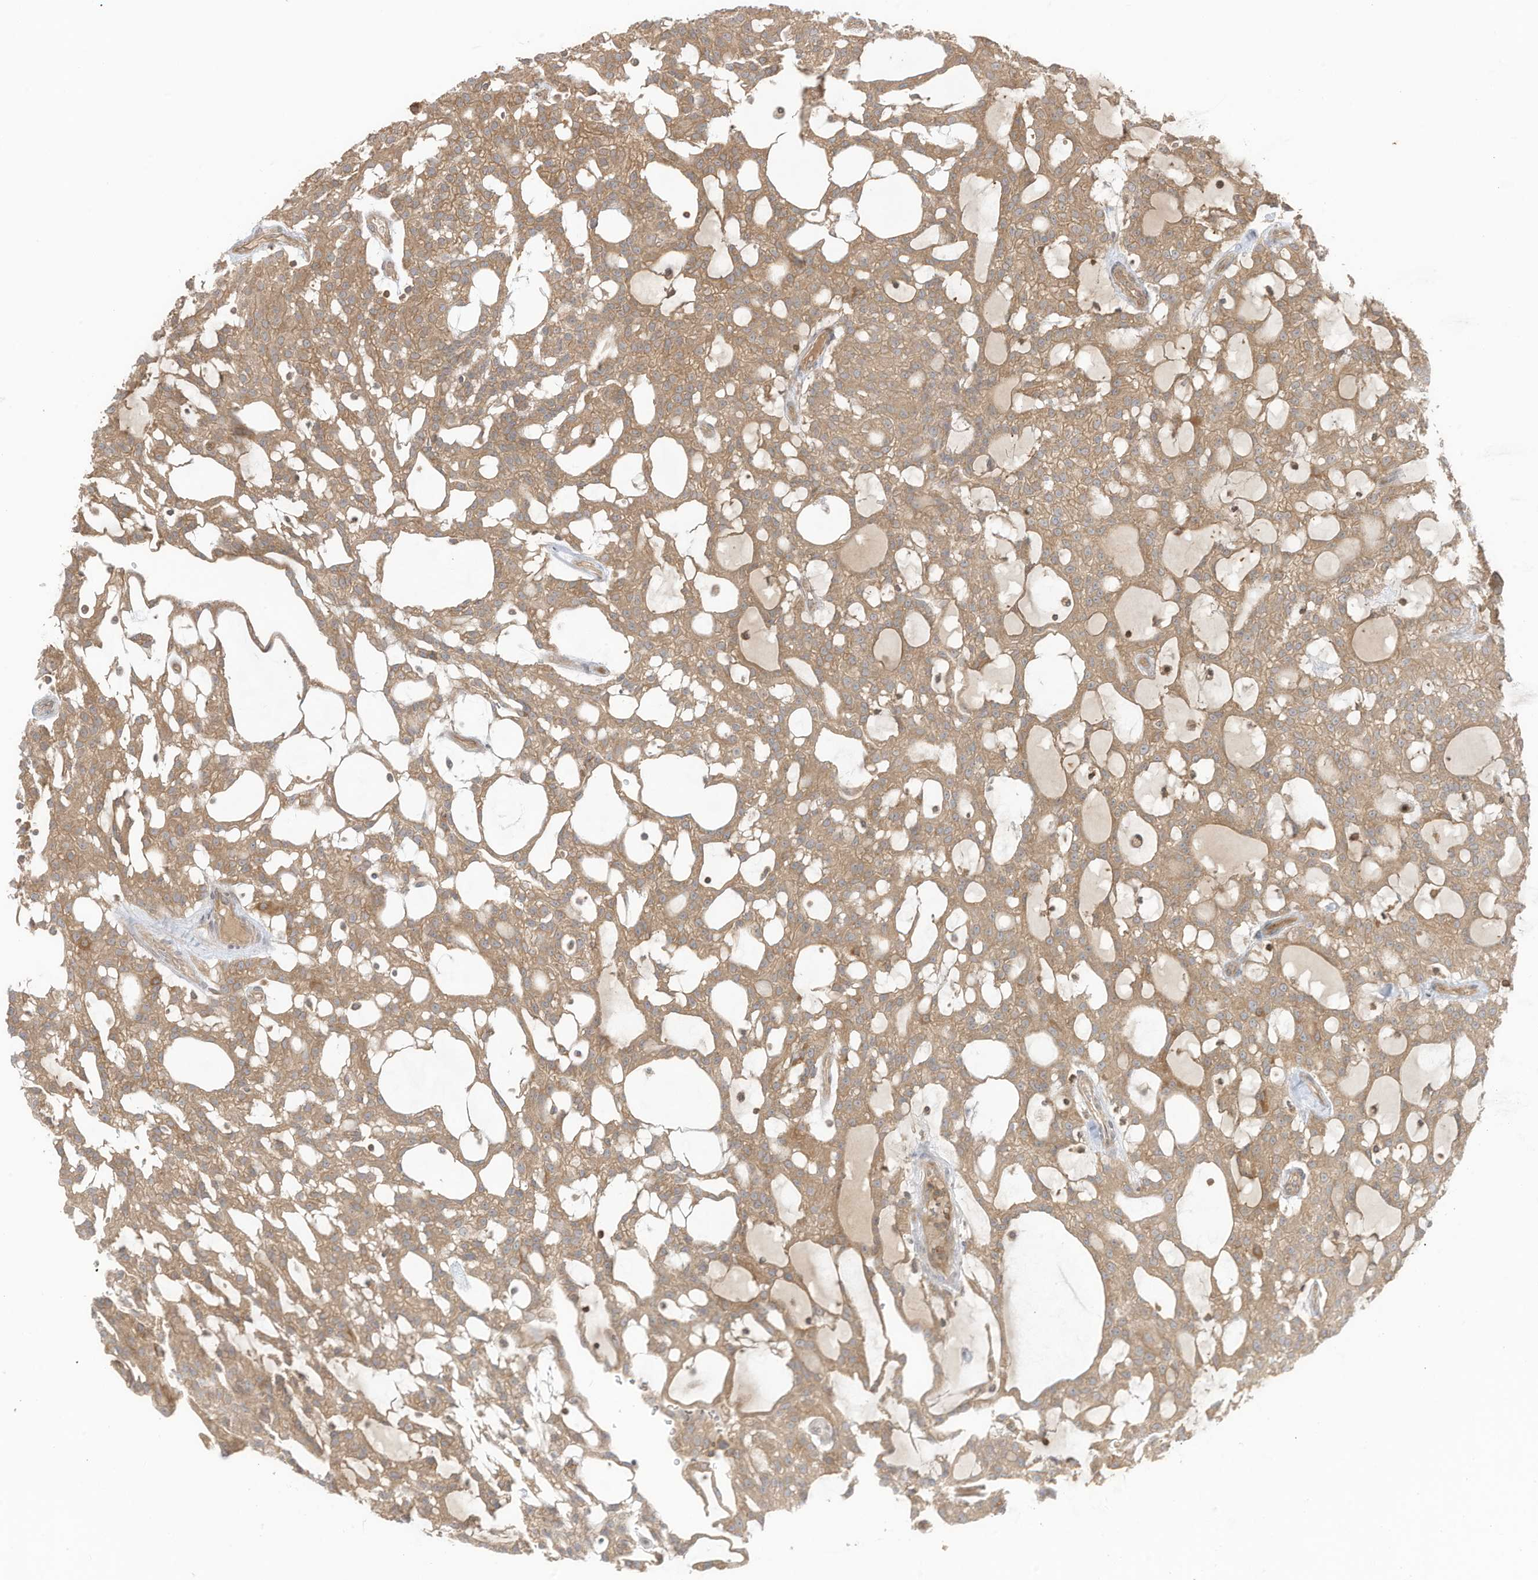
{"staining": {"intensity": "moderate", "quantity": ">75%", "location": "cytoplasmic/membranous"}, "tissue": "renal cancer", "cell_type": "Tumor cells", "image_type": "cancer", "snomed": [{"axis": "morphology", "description": "Adenocarcinoma, NOS"}, {"axis": "topography", "description": "Kidney"}], "caption": "Immunohistochemical staining of human renal cancer (adenocarcinoma) reveals moderate cytoplasmic/membranous protein expression in approximately >75% of tumor cells. (DAB (3,3'-diaminobenzidine) IHC, brown staining for protein, blue staining for nuclei).", "gene": "SLC25A12", "patient": {"sex": "male", "age": 63}}